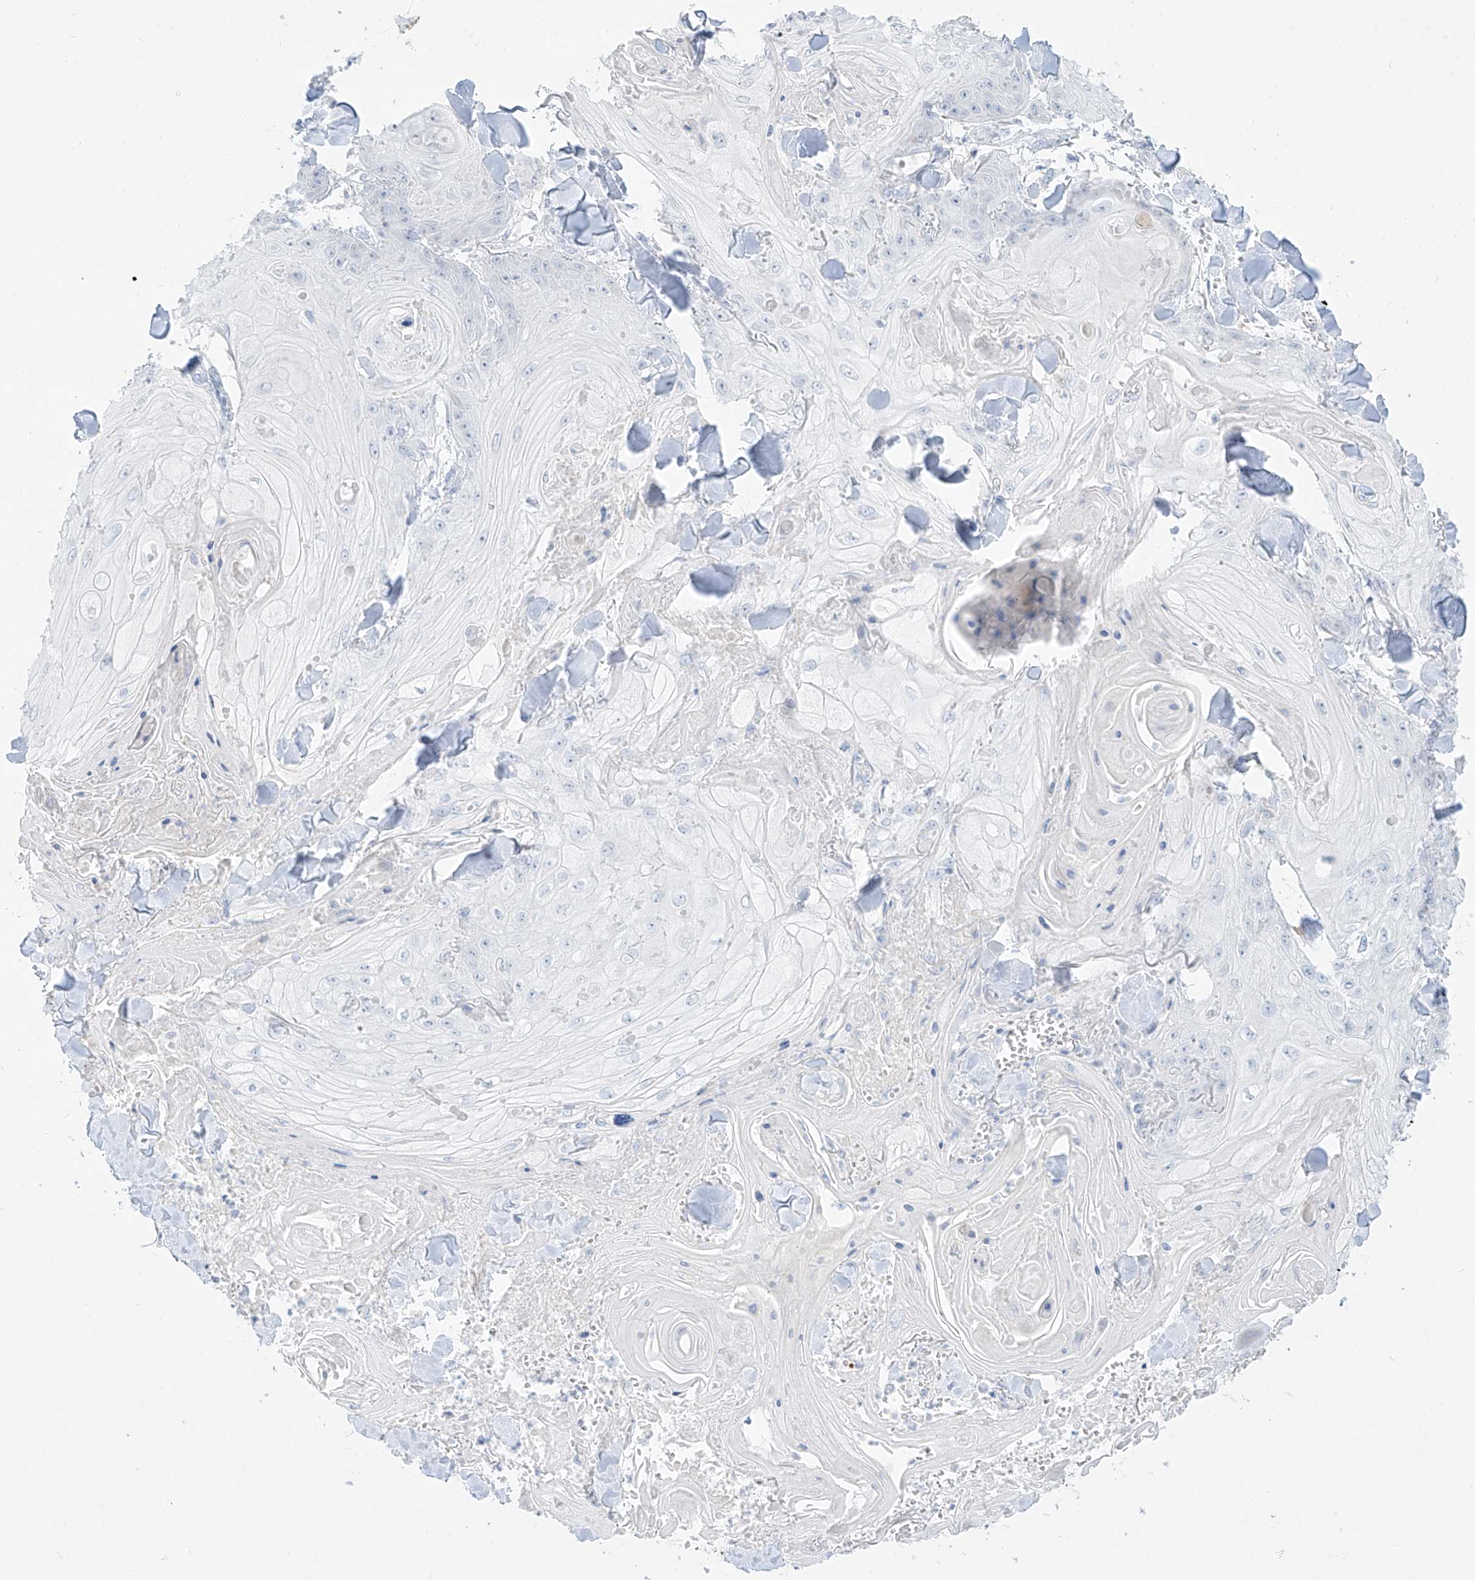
{"staining": {"intensity": "negative", "quantity": "none", "location": "none"}, "tissue": "skin cancer", "cell_type": "Tumor cells", "image_type": "cancer", "snomed": [{"axis": "morphology", "description": "Squamous cell carcinoma, NOS"}, {"axis": "topography", "description": "Skin"}], "caption": "Tumor cells are negative for brown protein staining in skin cancer (squamous cell carcinoma).", "gene": "TGM4", "patient": {"sex": "male", "age": 74}}